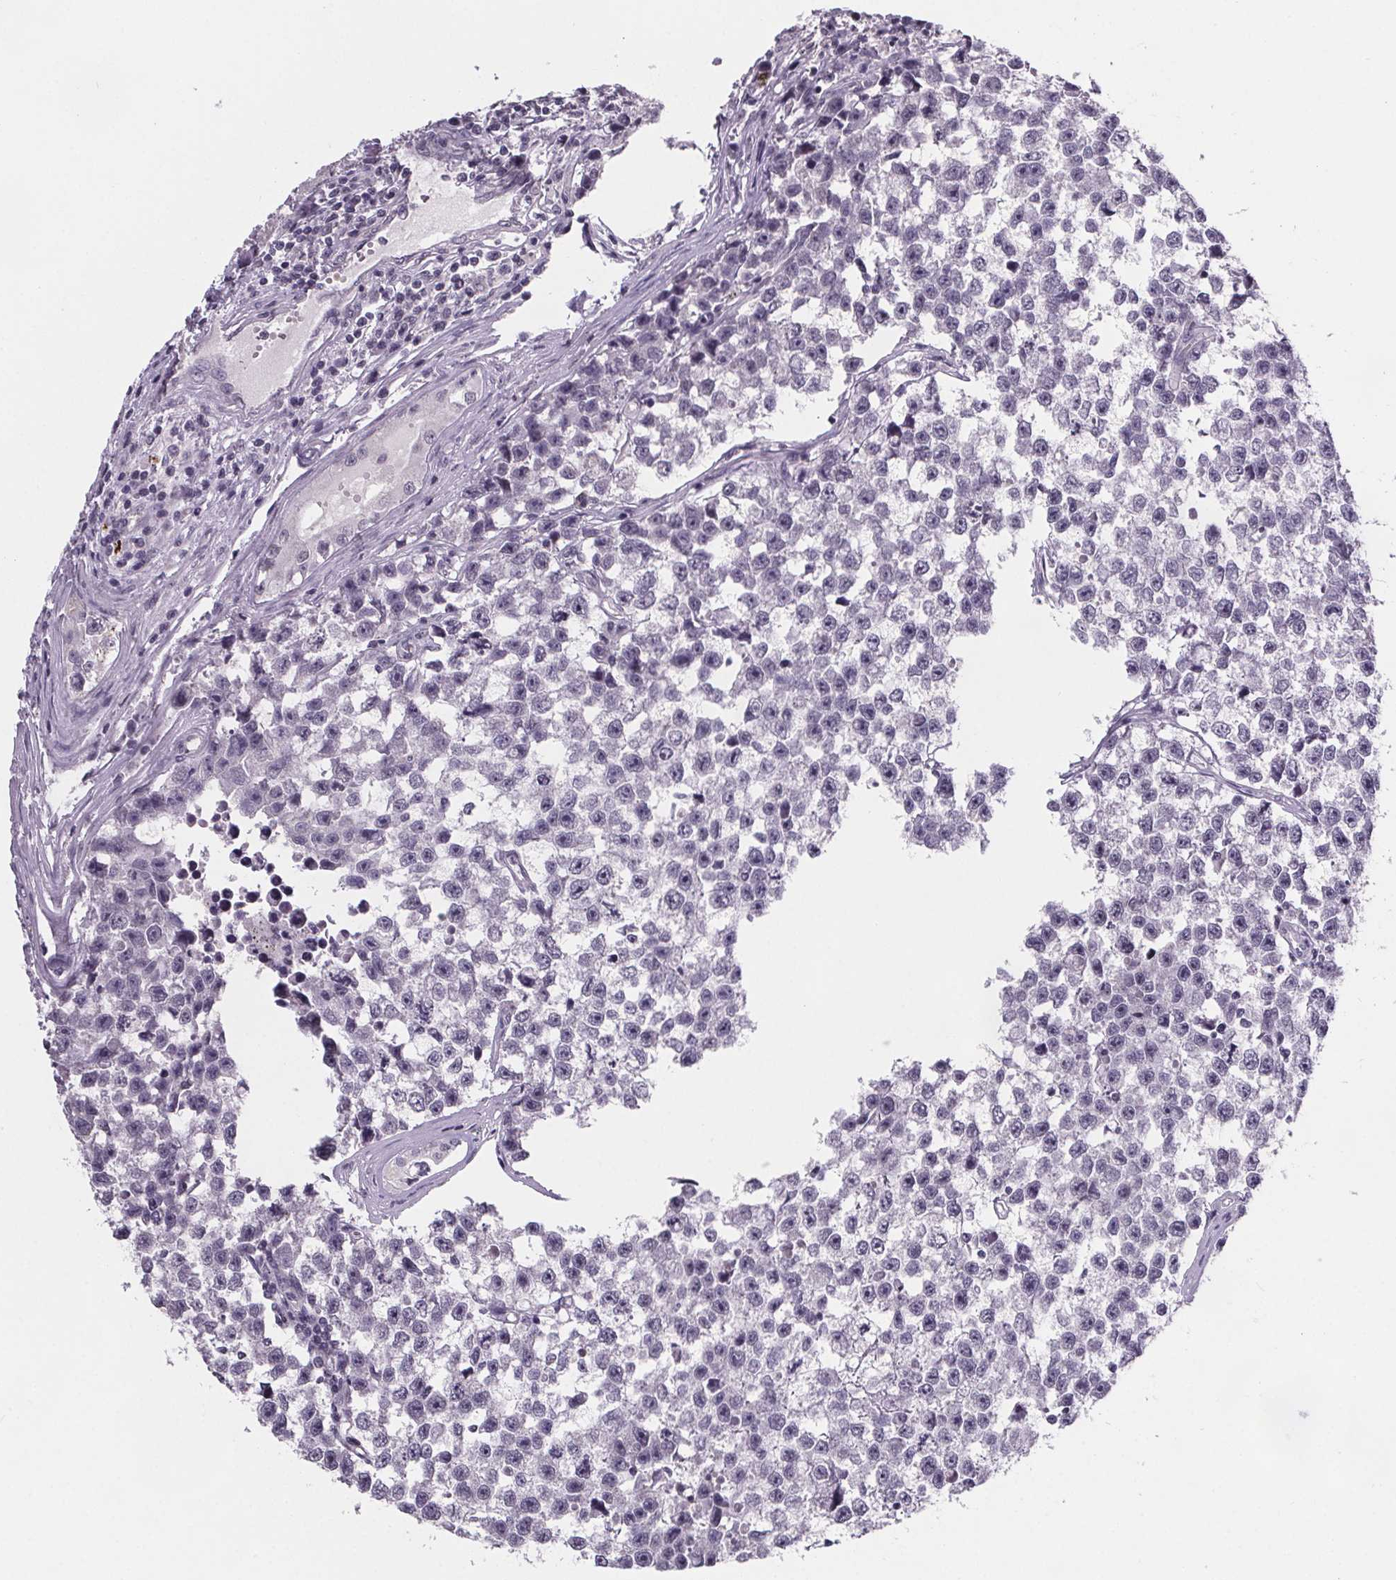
{"staining": {"intensity": "negative", "quantity": "none", "location": "none"}, "tissue": "testis cancer", "cell_type": "Tumor cells", "image_type": "cancer", "snomed": [{"axis": "morphology", "description": "Seminoma, NOS"}, {"axis": "topography", "description": "Testis"}], "caption": "Tumor cells are negative for brown protein staining in testis cancer.", "gene": "NKX6-1", "patient": {"sex": "male", "age": 26}}